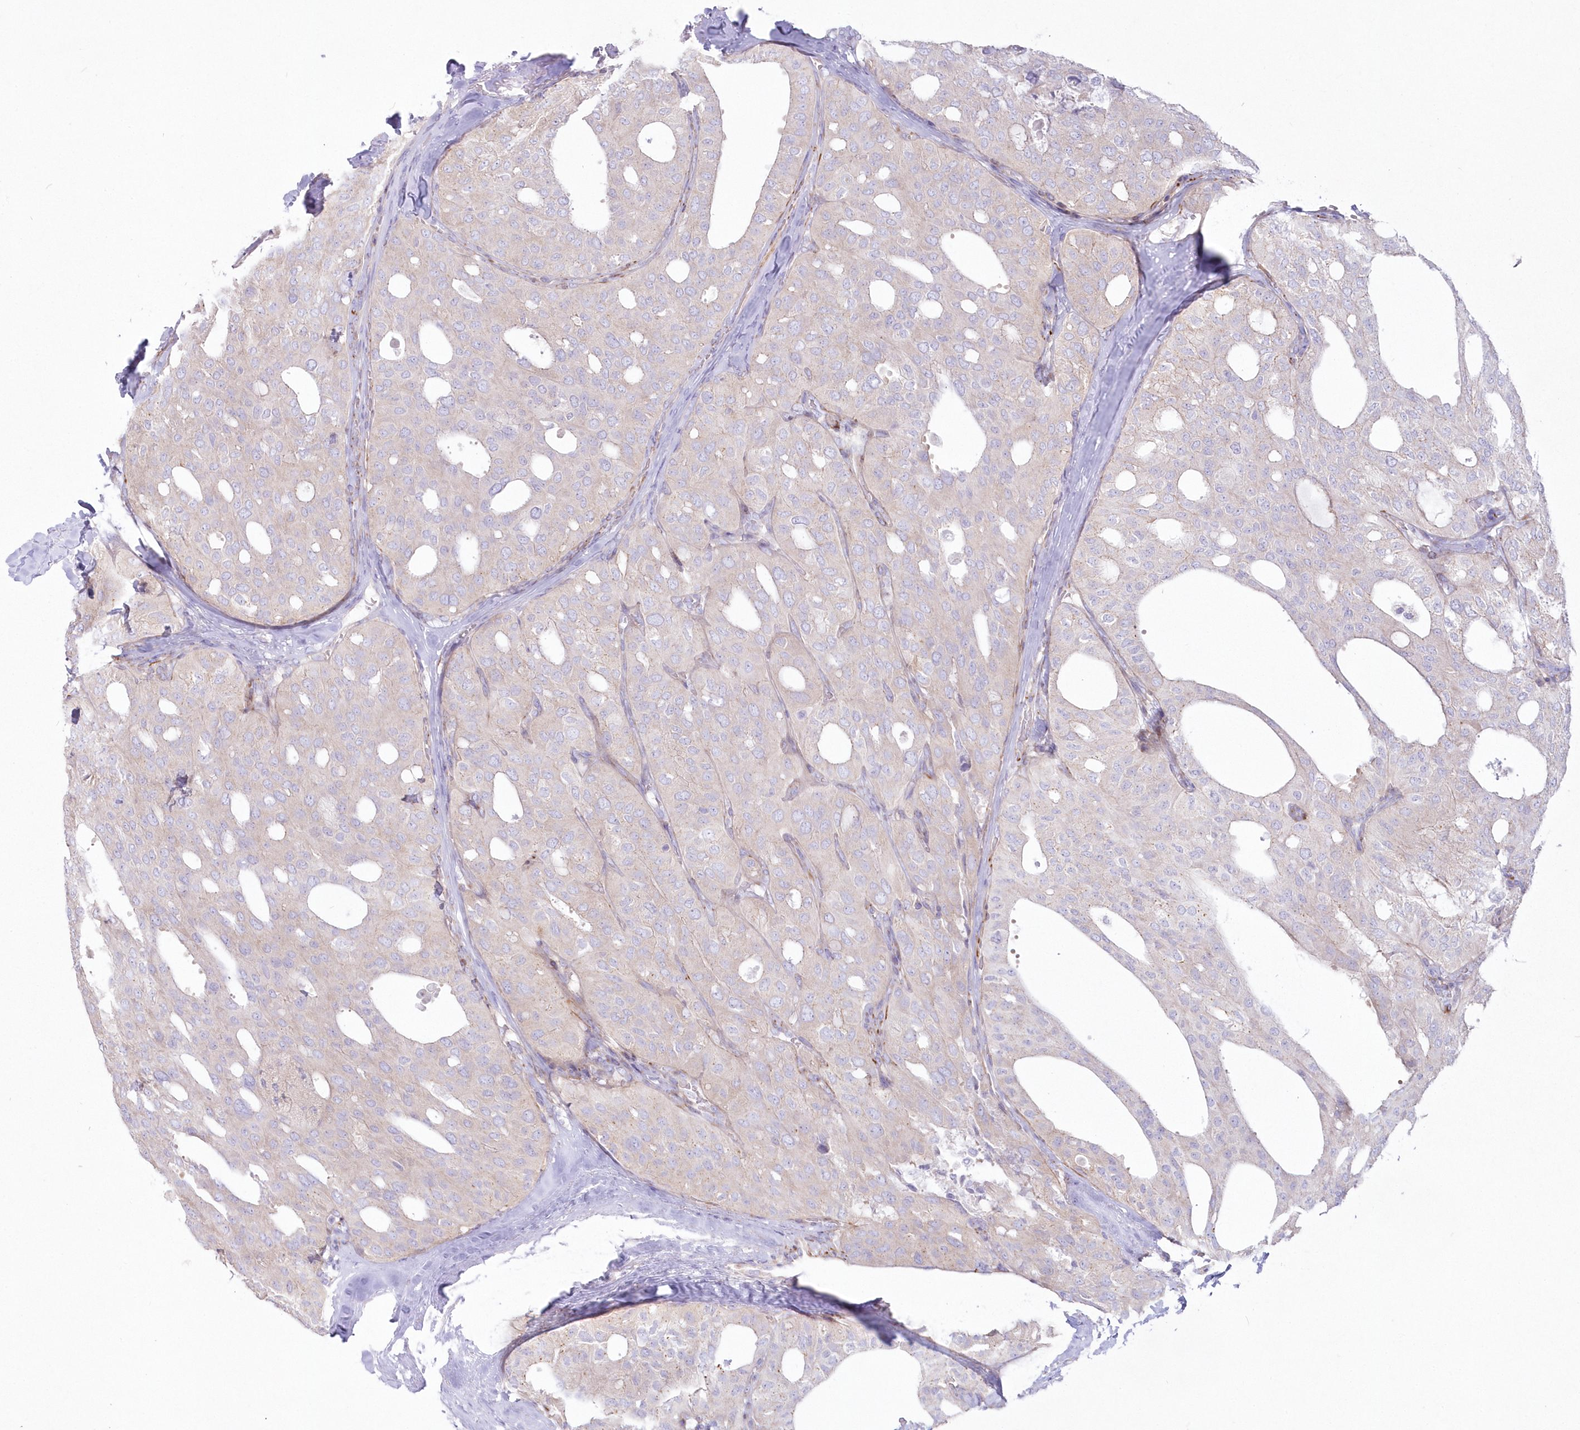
{"staining": {"intensity": "weak", "quantity": "<25%", "location": "cytoplasmic/membranous"}, "tissue": "thyroid cancer", "cell_type": "Tumor cells", "image_type": "cancer", "snomed": [{"axis": "morphology", "description": "Follicular adenoma carcinoma, NOS"}, {"axis": "topography", "description": "Thyroid gland"}], "caption": "Immunohistochemistry histopathology image of human thyroid cancer stained for a protein (brown), which exhibits no staining in tumor cells.", "gene": "ZNF843", "patient": {"sex": "male", "age": 75}}